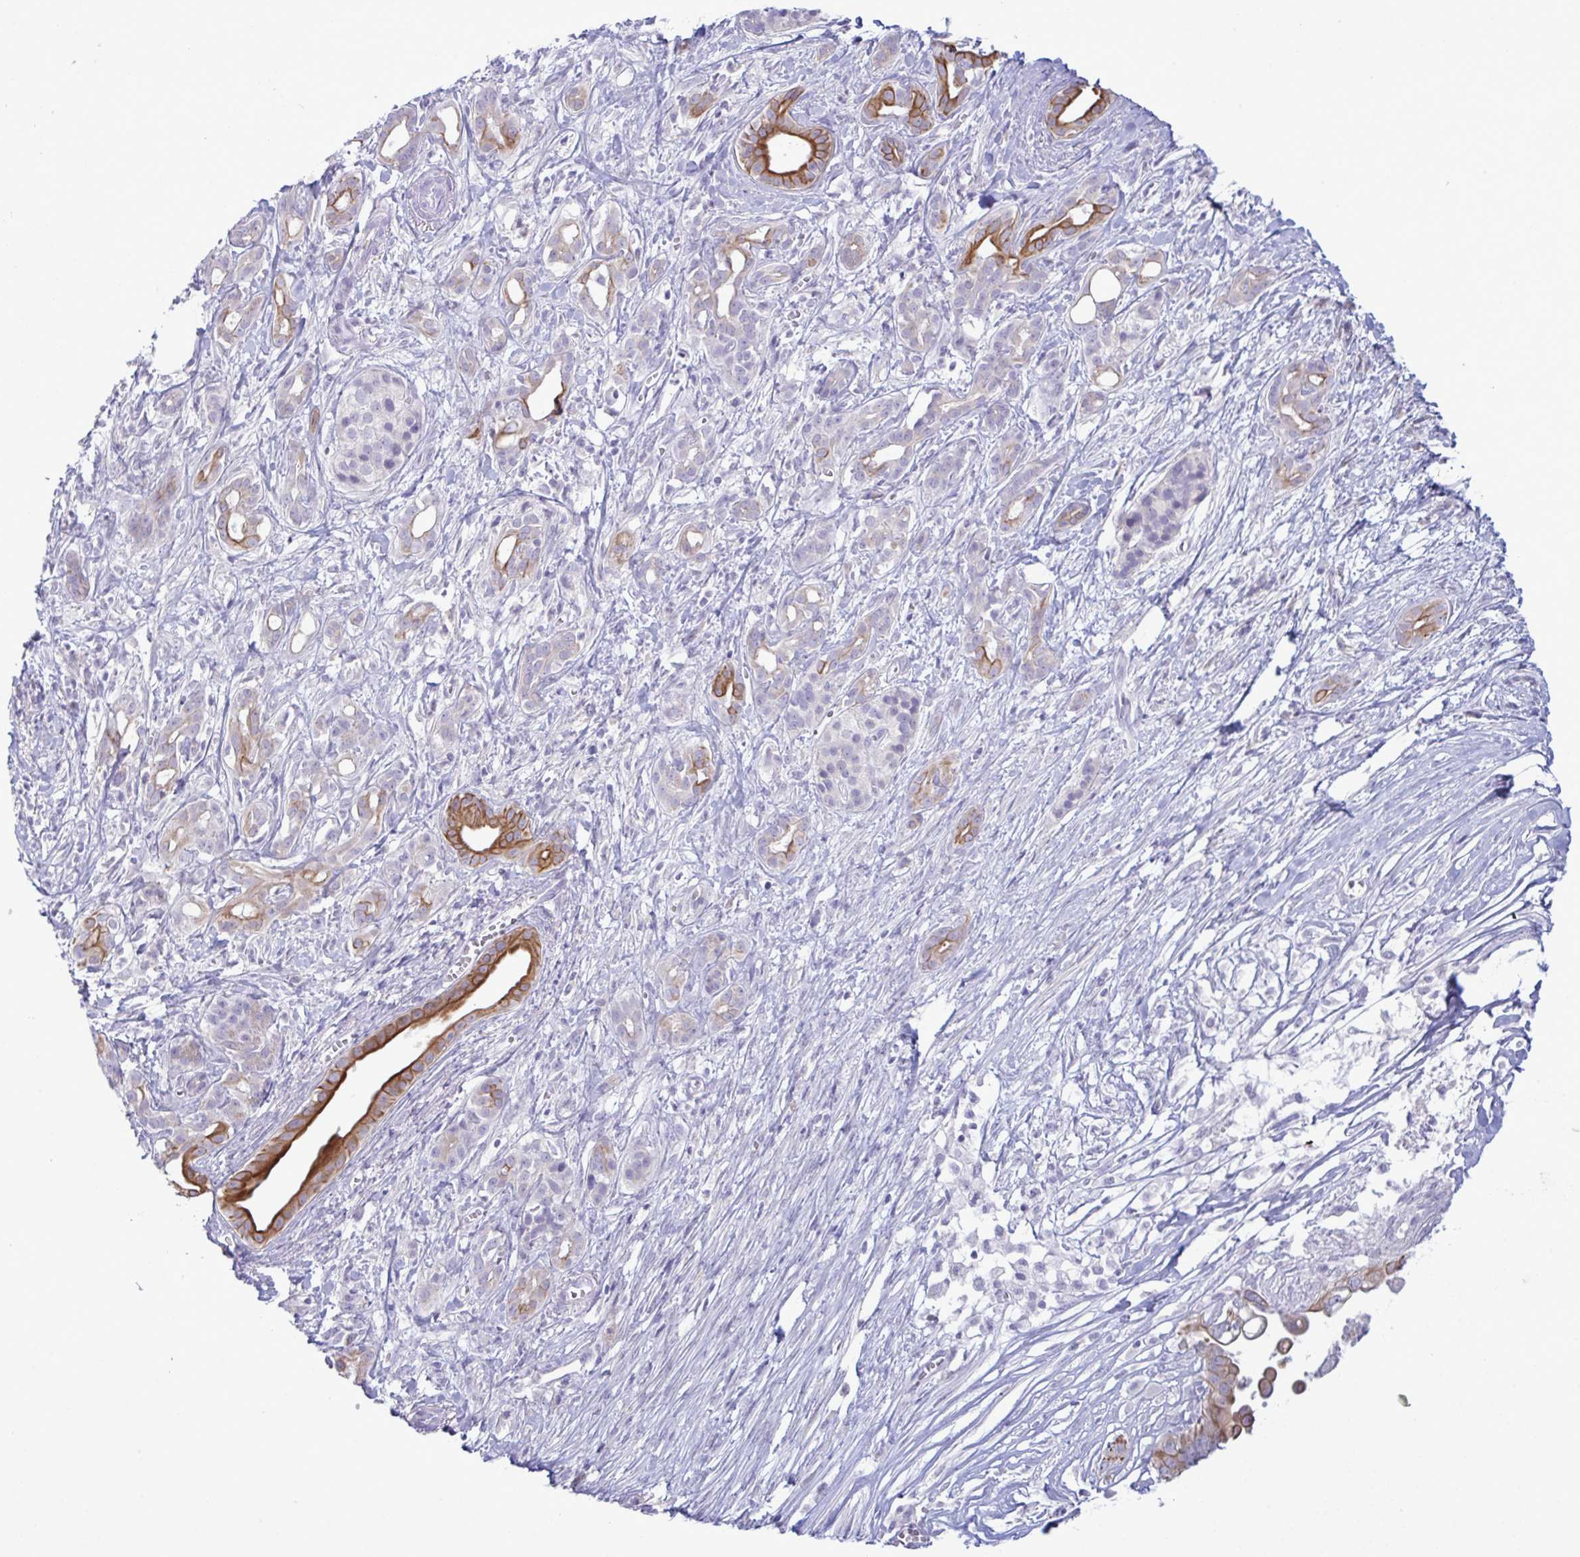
{"staining": {"intensity": "moderate", "quantity": "25%-75%", "location": "cytoplasmic/membranous"}, "tissue": "pancreatic cancer", "cell_type": "Tumor cells", "image_type": "cancer", "snomed": [{"axis": "morphology", "description": "Adenocarcinoma, NOS"}, {"axis": "topography", "description": "Pancreas"}], "caption": "This histopathology image reveals pancreatic adenocarcinoma stained with immunohistochemistry to label a protein in brown. The cytoplasmic/membranous of tumor cells show moderate positivity for the protein. Nuclei are counter-stained blue.", "gene": "TENT5D", "patient": {"sex": "male", "age": 61}}